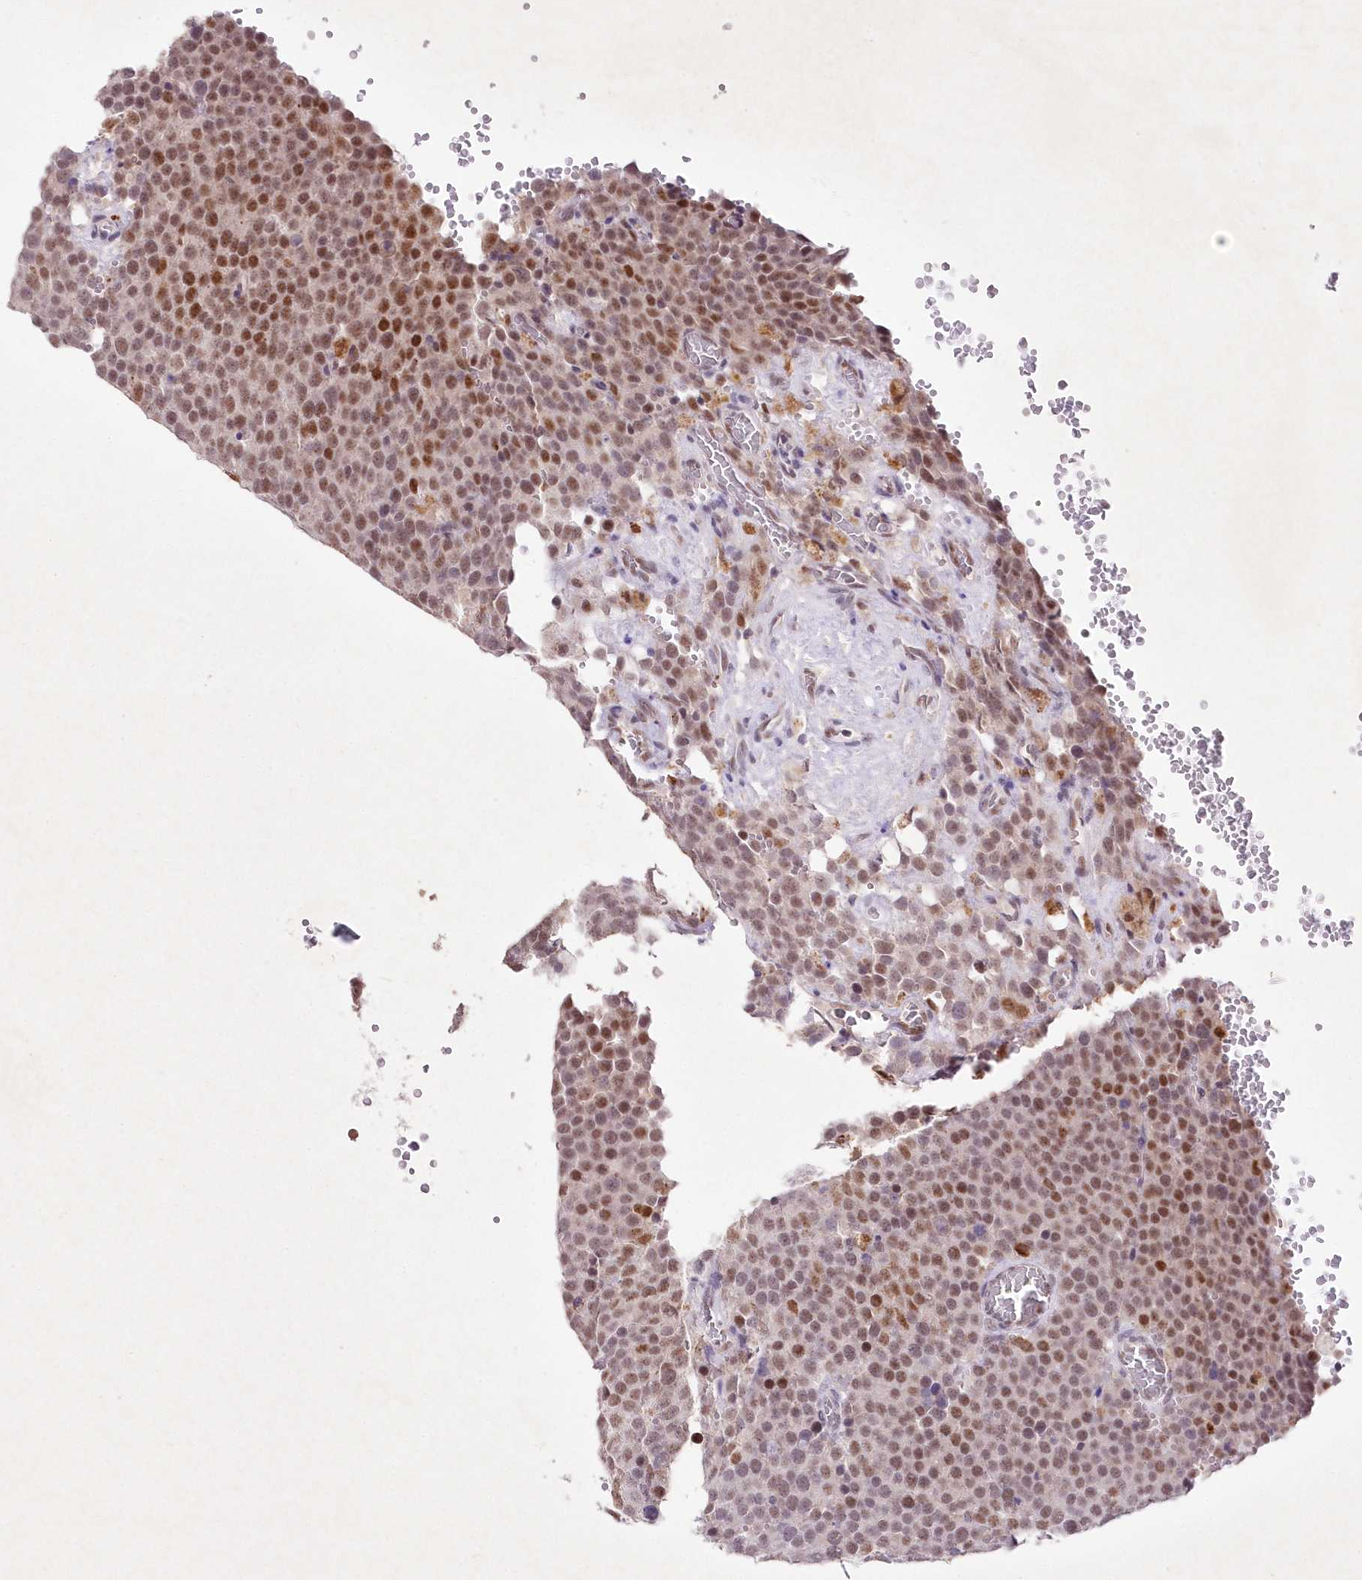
{"staining": {"intensity": "moderate", "quantity": ">75%", "location": "nuclear"}, "tissue": "testis cancer", "cell_type": "Tumor cells", "image_type": "cancer", "snomed": [{"axis": "morphology", "description": "Seminoma, NOS"}, {"axis": "topography", "description": "Testis"}], "caption": "Testis cancer (seminoma) stained with a brown dye displays moderate nuclear positive positivity in about >75% of tumor cells.", "gene": "RBM27", "patient": {"sex": "male", "age": 71}}